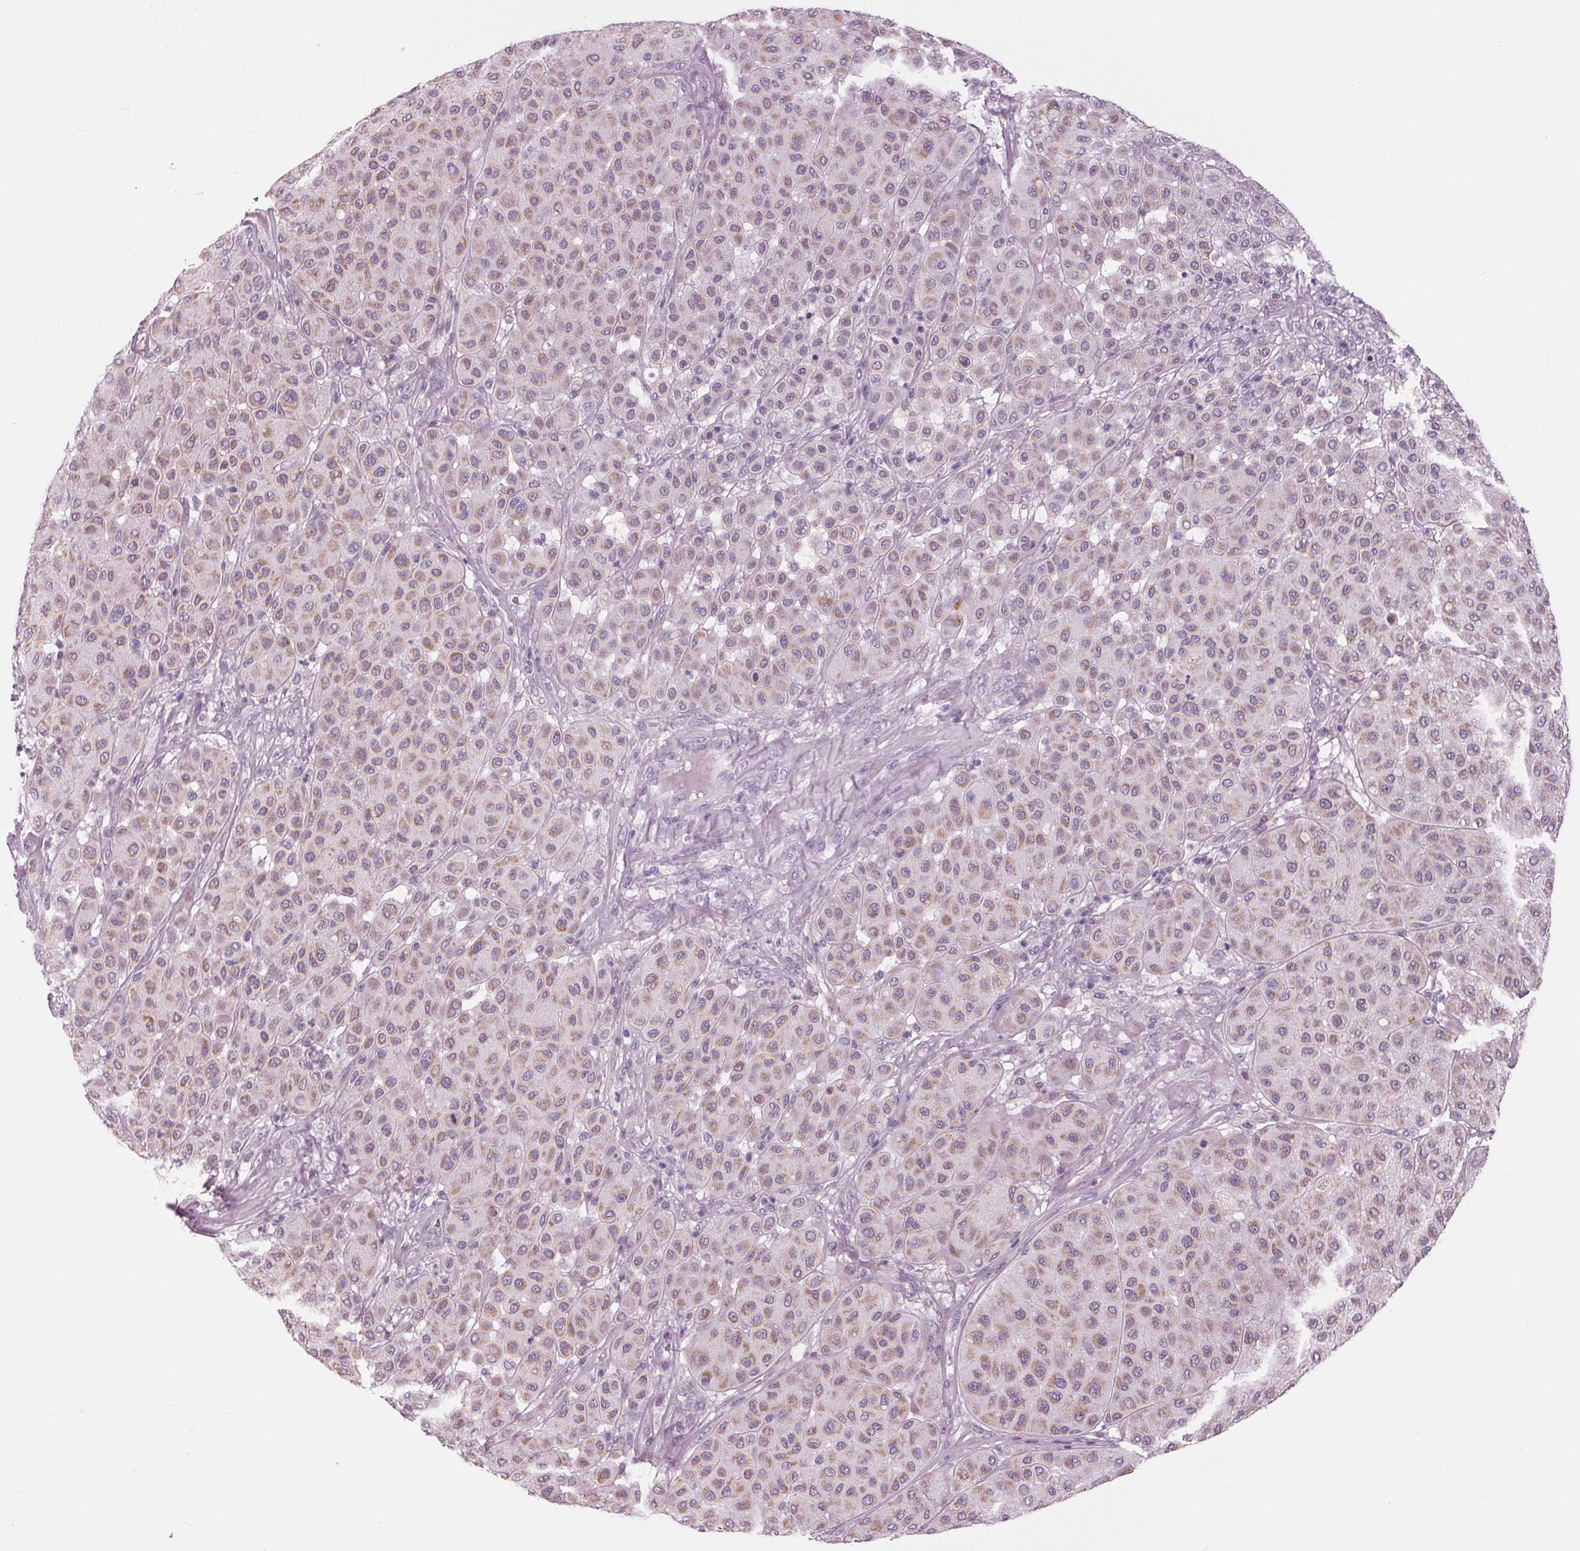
{"staining": {"intensity": "weak", "quantity": ">75%", "location": "cytoplasmic/membranous"}, "tissue": "melanoma", "cell_type": "Tumor cells", "image_type": "cancer", "snomed": [{"axis": "morphology", "description": "Malignant melanoma, Metastatic site"}, {"axis": "topography", "description": "Smooth muscle"}], "caption": "Protein expression analysis of malignant melanoma (metastatic site) demonstrates weak cytoplasmic/membranous positivity in about >75% of tumor cells. (DAB IHC, brown staining for protein, blue staining for nuclei).", "gene": "SAMD4A", "patient": {"sex": "male", "age": 41}}